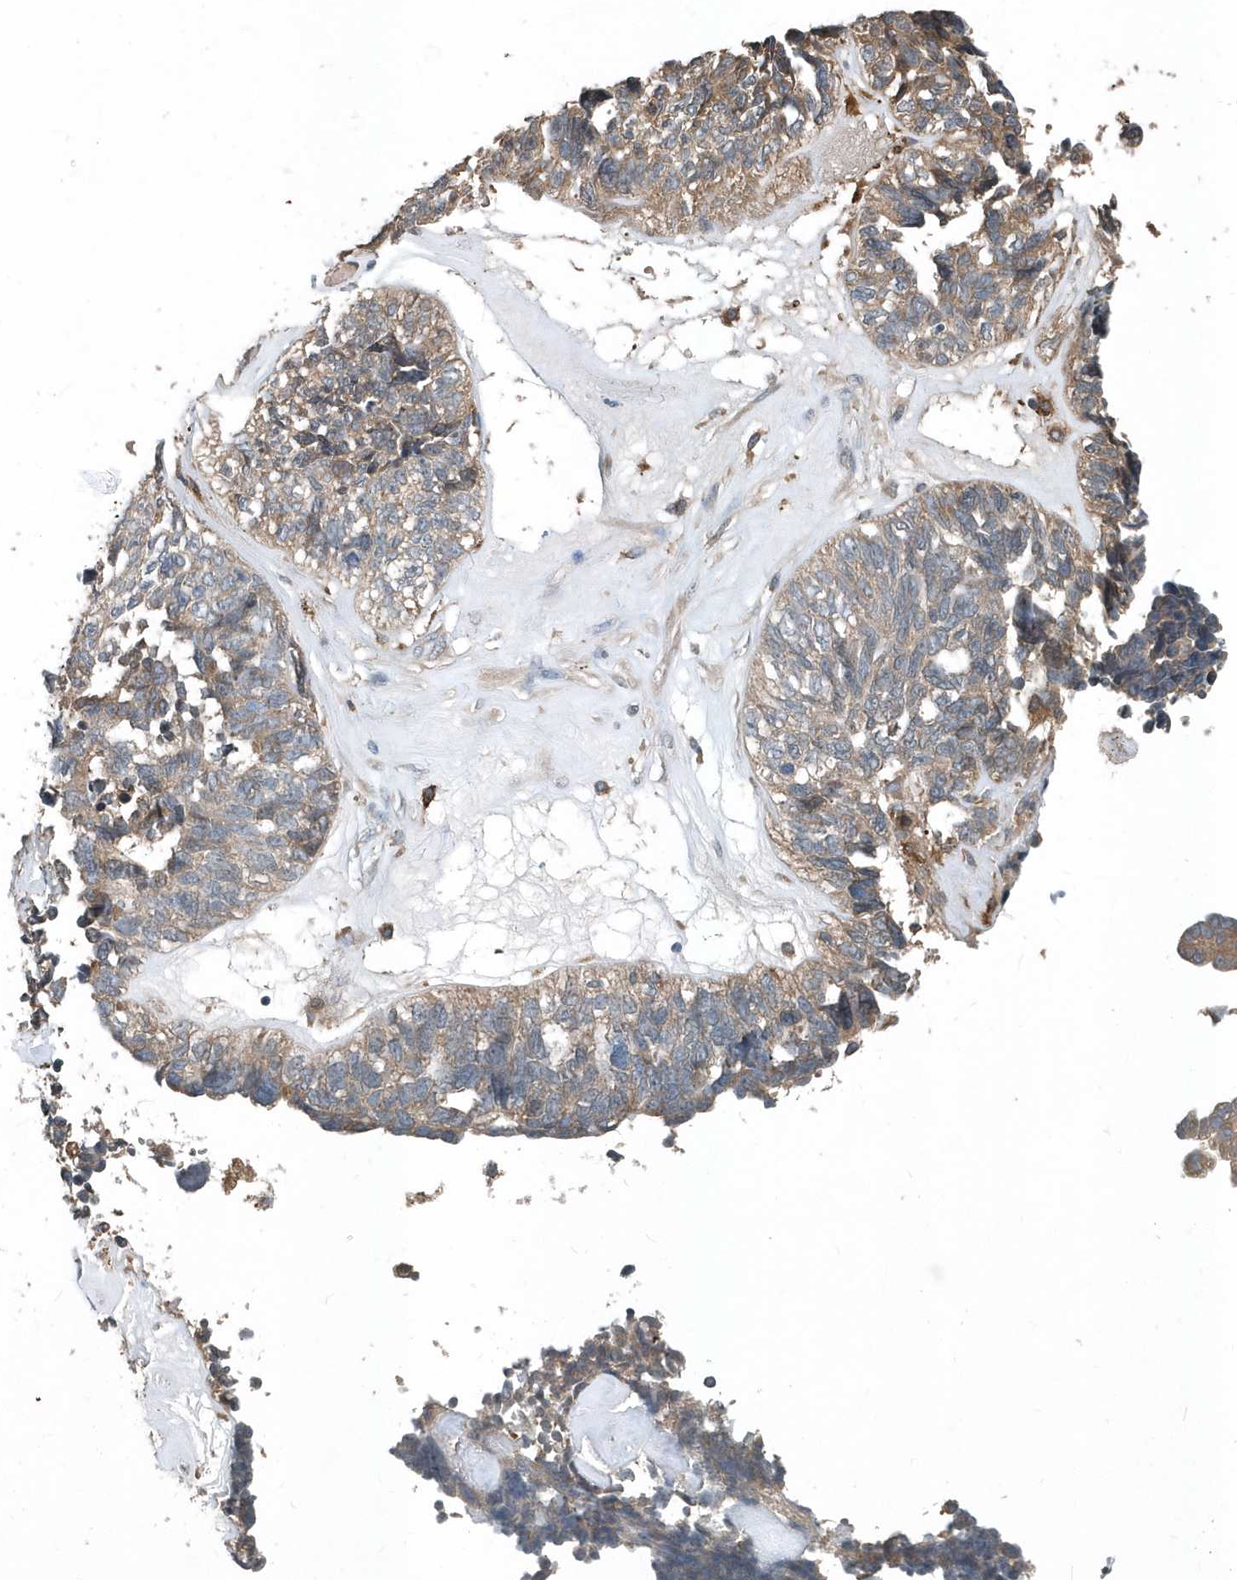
{"staining": {"intensity": "moderate", "quantity": ">75%", "location": "cytoplasmic/membranous"}, "tissue": "ovarian cancer", "cell_type": "Tumor cells", "image_type": "cancer", "snomed": [{"axis": "morphology", "description": "Cystadenocarcinoma, serous, NOS"}, {"axis": "topography", "description": "Ovary"}], "caption": "Ovarian cancer stained for a protein (brown) demonstrates moderate cytoplasmic/membranous positive expression in approximately >75% of tumor cells.", "gene": "SCFD2", "patient": {"sex": "female", "age": 79}}